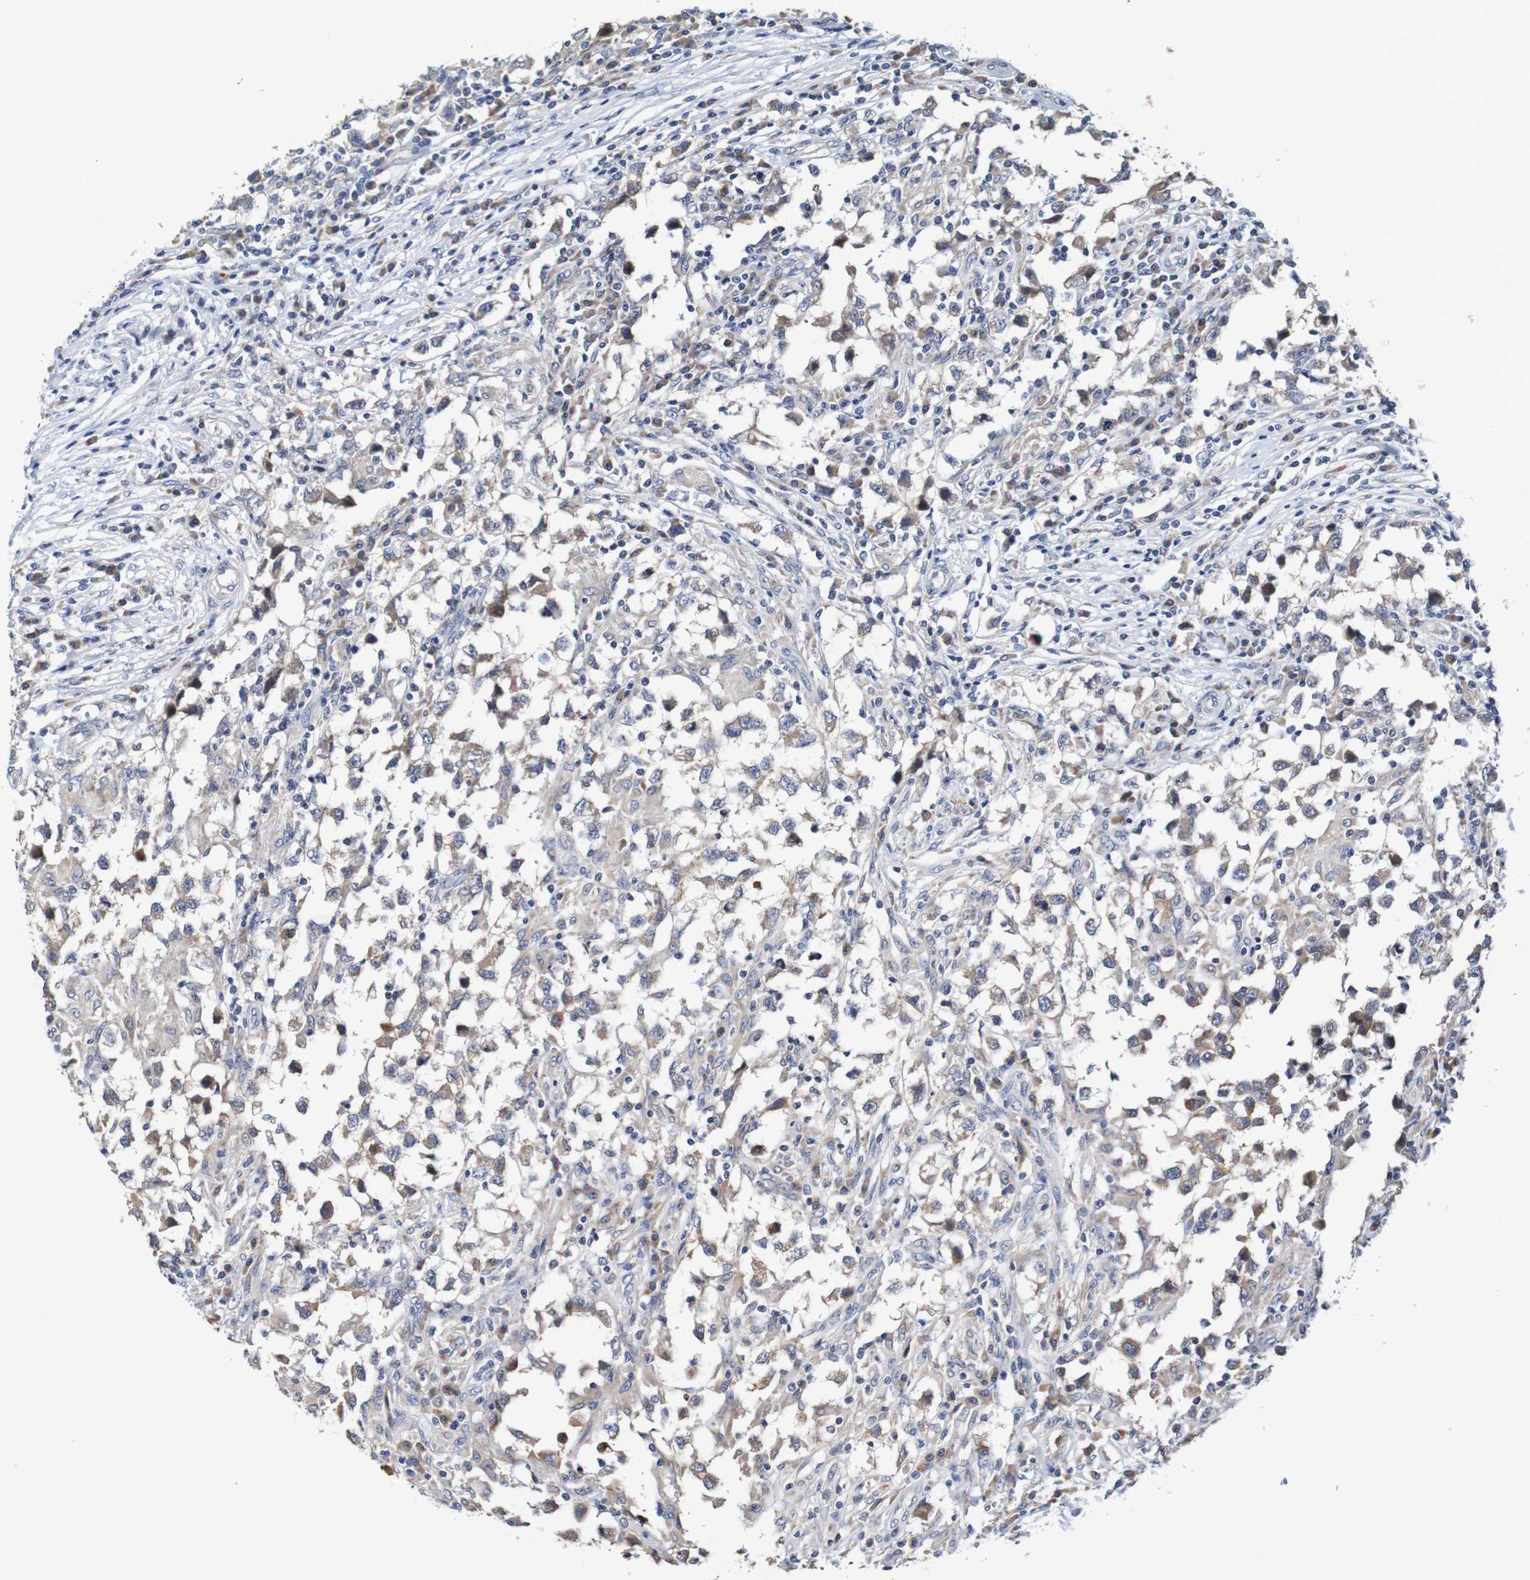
{"staining": {"intensity": "weak", "quantity": ">75%", "location": "cytoplasmic/membranous"}, "tissue": "testis cancer", "cell_type": "Tumor cells", "image_type": "cancer", "snomed": [{"axis": "morphology", "description": "Carcinoma, Embryonal, NOS"}, {"axis": "topography", "description": "Testis"}], "caption": "Protein positivity by IHC shows weak cytoplasmic/membranous expression in about >75% of tumor cells in testis cancer. (DAB IHC, brown staining for protein, blue staining for nuclei).", "gene": "FIBP", "patient": {"sex": "male", "age": 21}}